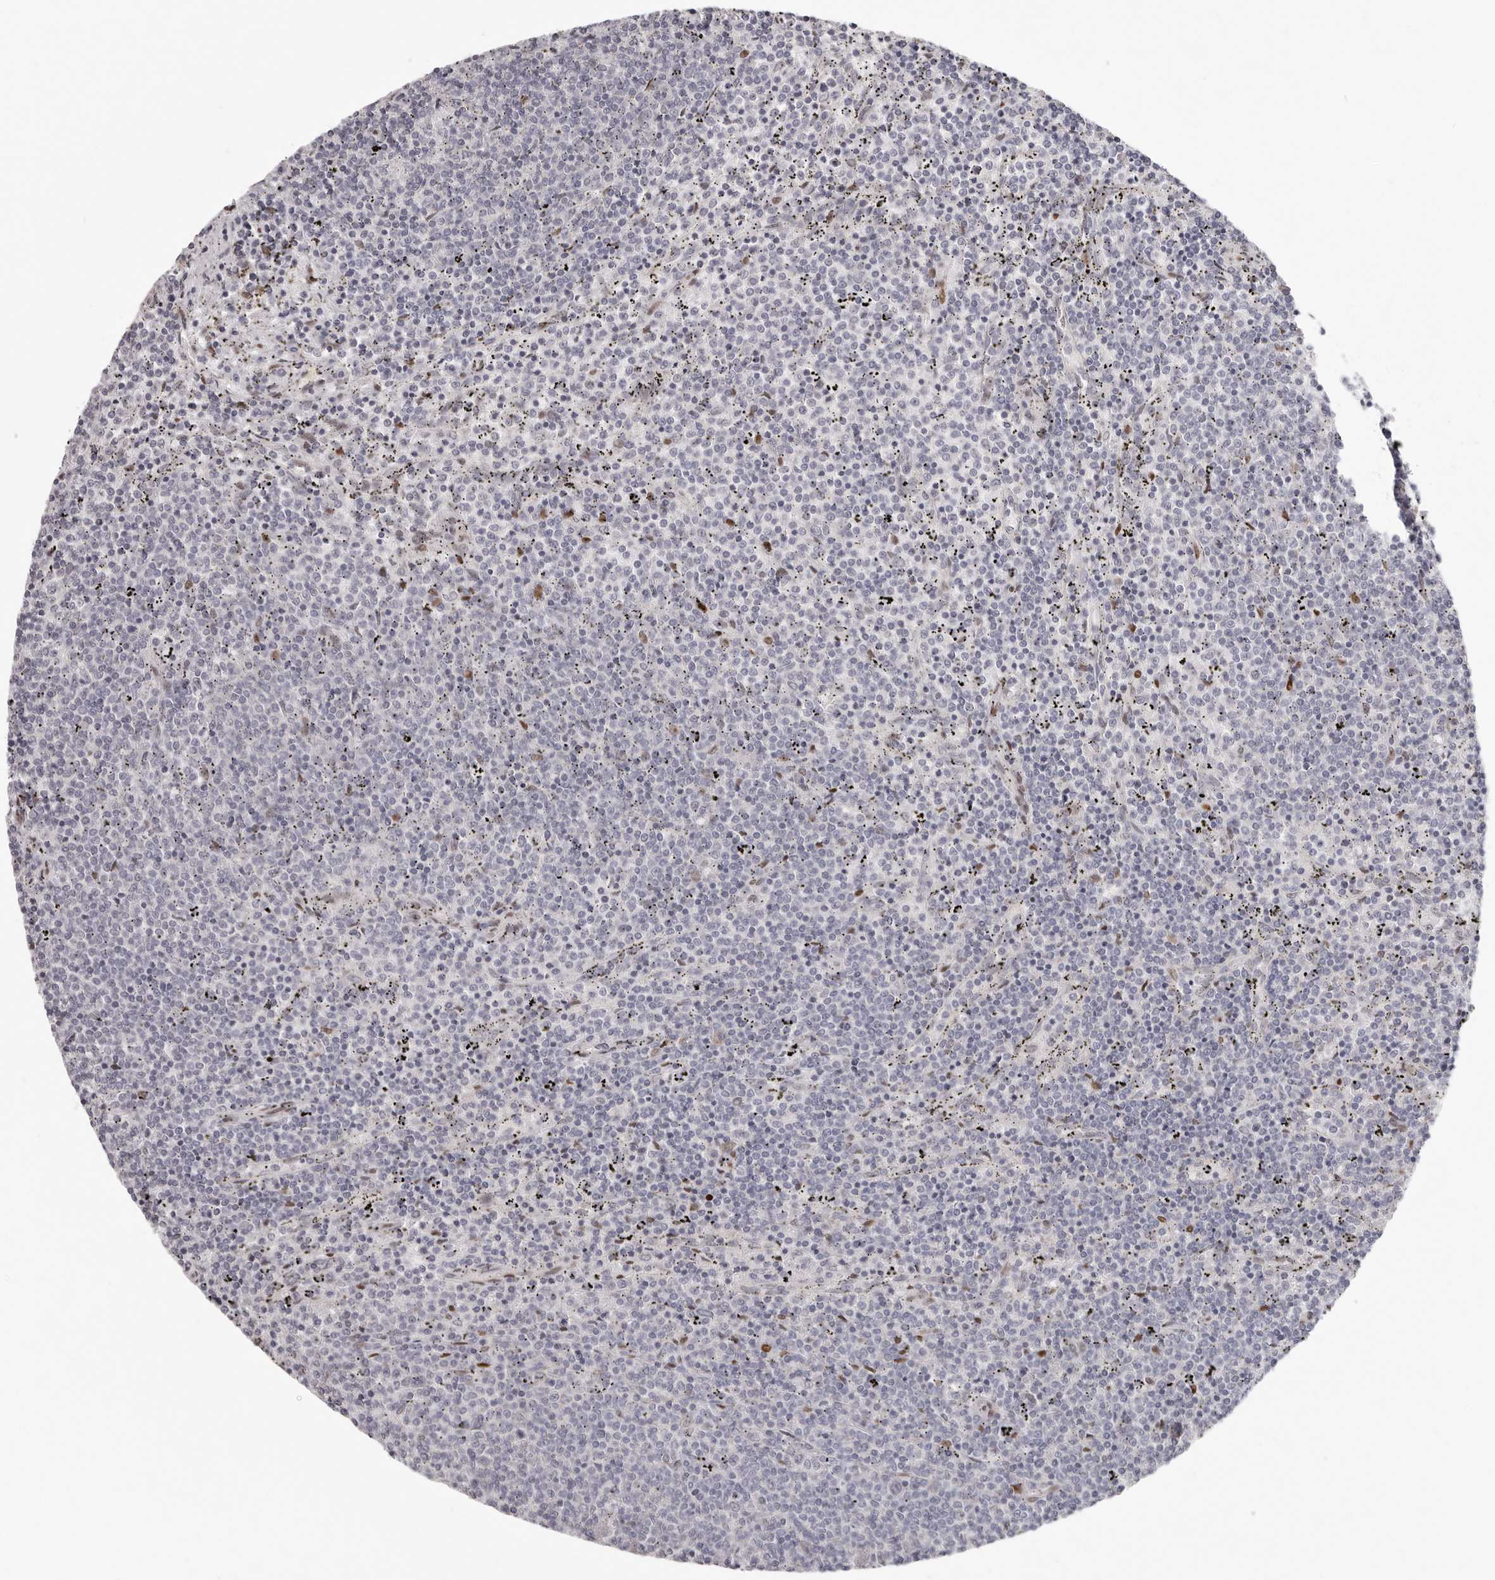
{"staining": {"intensity": "negative", "quantity": "none", "location": "none"}, "tissue": "lymphoma", "cell_type": "Tumor cells", "image_type": "cancer", "snomed": [{"axis": "morphology", "description": "Malignant lymphoma, non-Hodgkin's type, Low grade"}, {"axis": "topography", "description": "Spleen"}], "caption": "A micrograph of malignant lymphoma, non-Hodgkin's type (low-grade) stained for a protein reveals no brown staining in tumor cells.", "gene": "SRP19", "patient": {"sex": "female", "age": 50}}